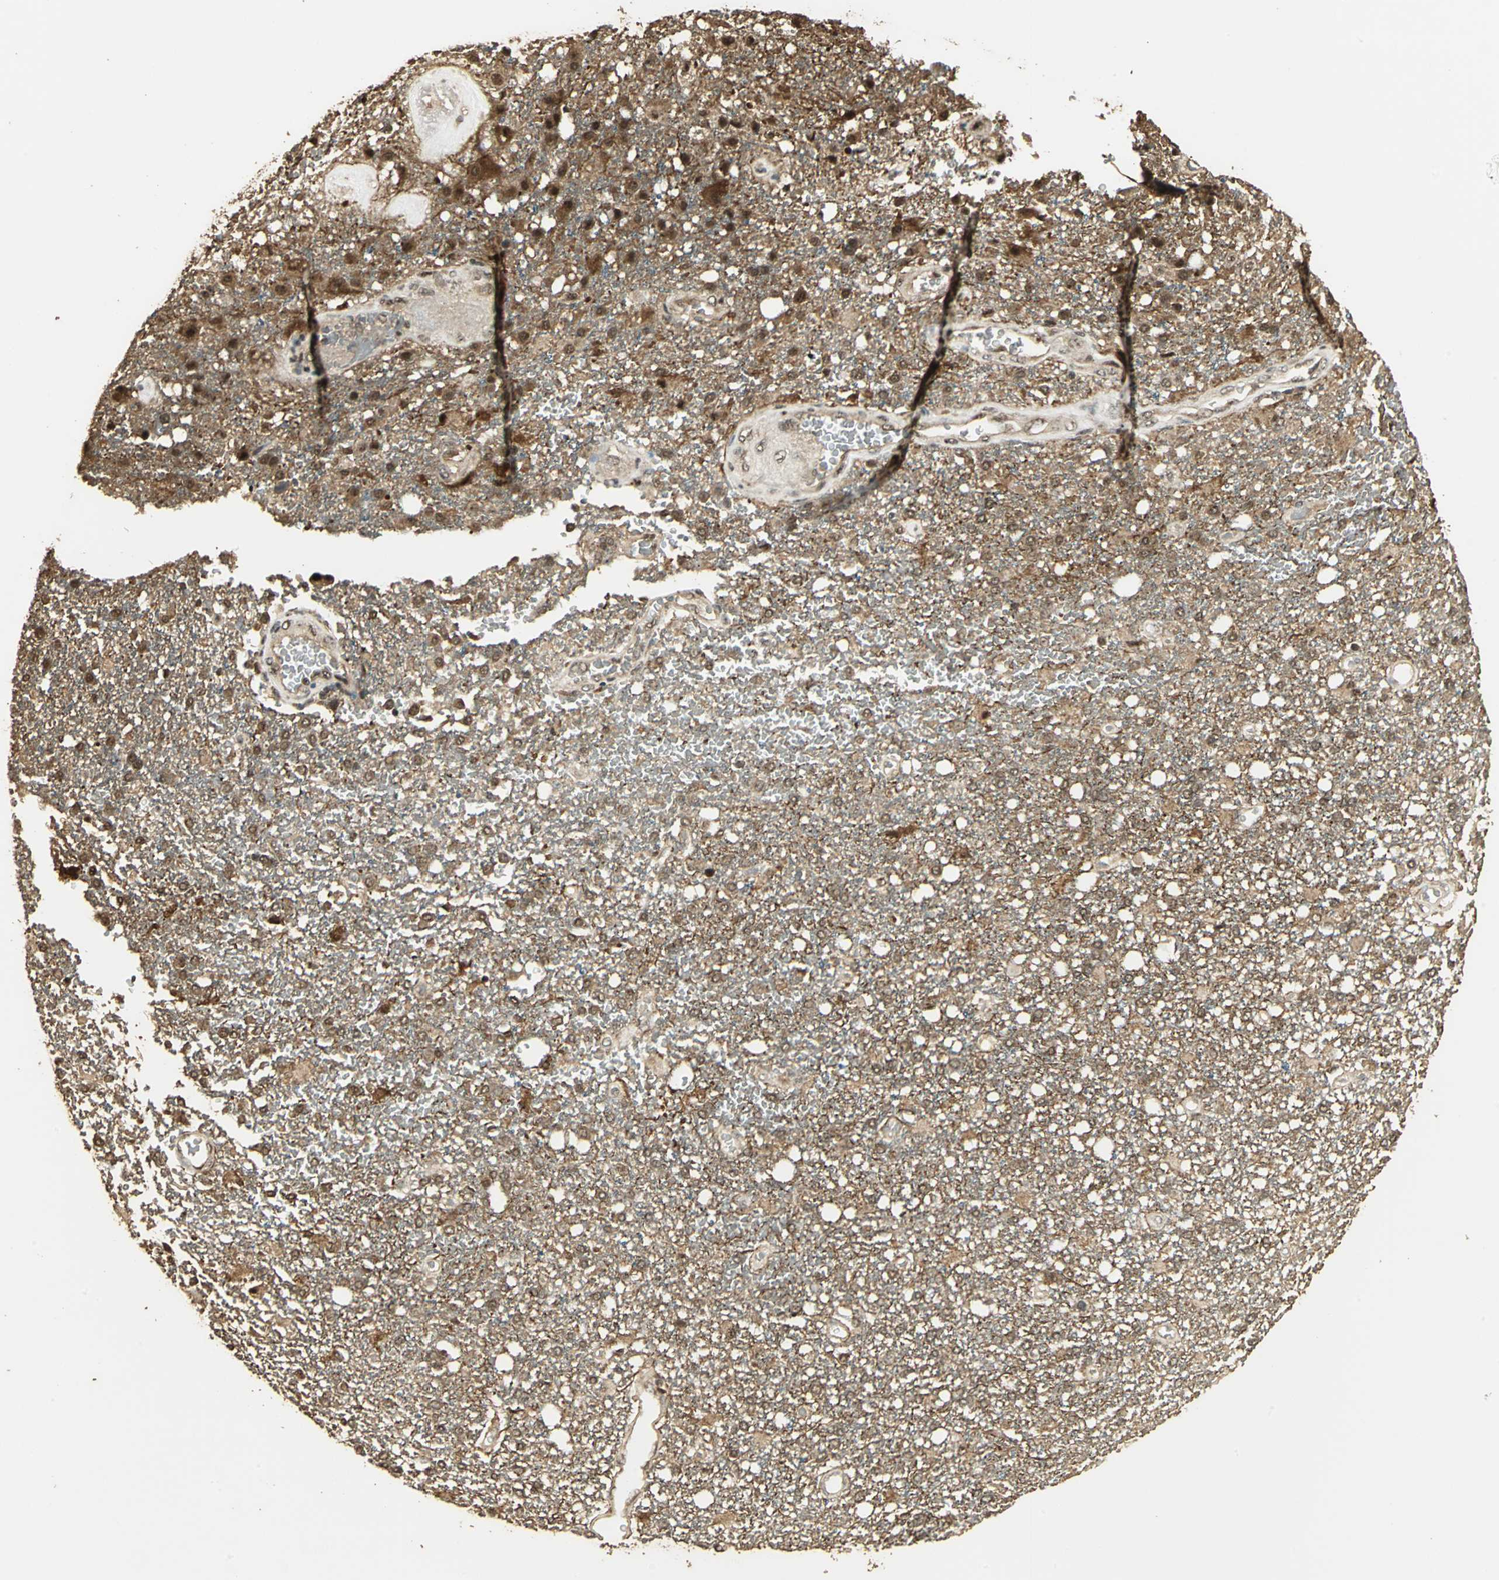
{"staining": {"intensity": "moderate", "quantity": ">75%", "location": "cytoplasmic/membranous"}, "tissue": "glioma", "cell_type": "Tumor cells", "image_type": "cancer", "snomed": [{"axis": "morphology", "description": "Glioma, malignant, High grade"}, {"axis": "topography", "description": "Cerebral cortex"}], "caption": "Malignant glioma (high-grade) was stained to show a protein in brown. There is medium levels of moderate cytoplasmic/membranous staining in about >75% of tumor cells.", "gene": "UCHL5", "patient": {"sex": "male", "age": 79}}